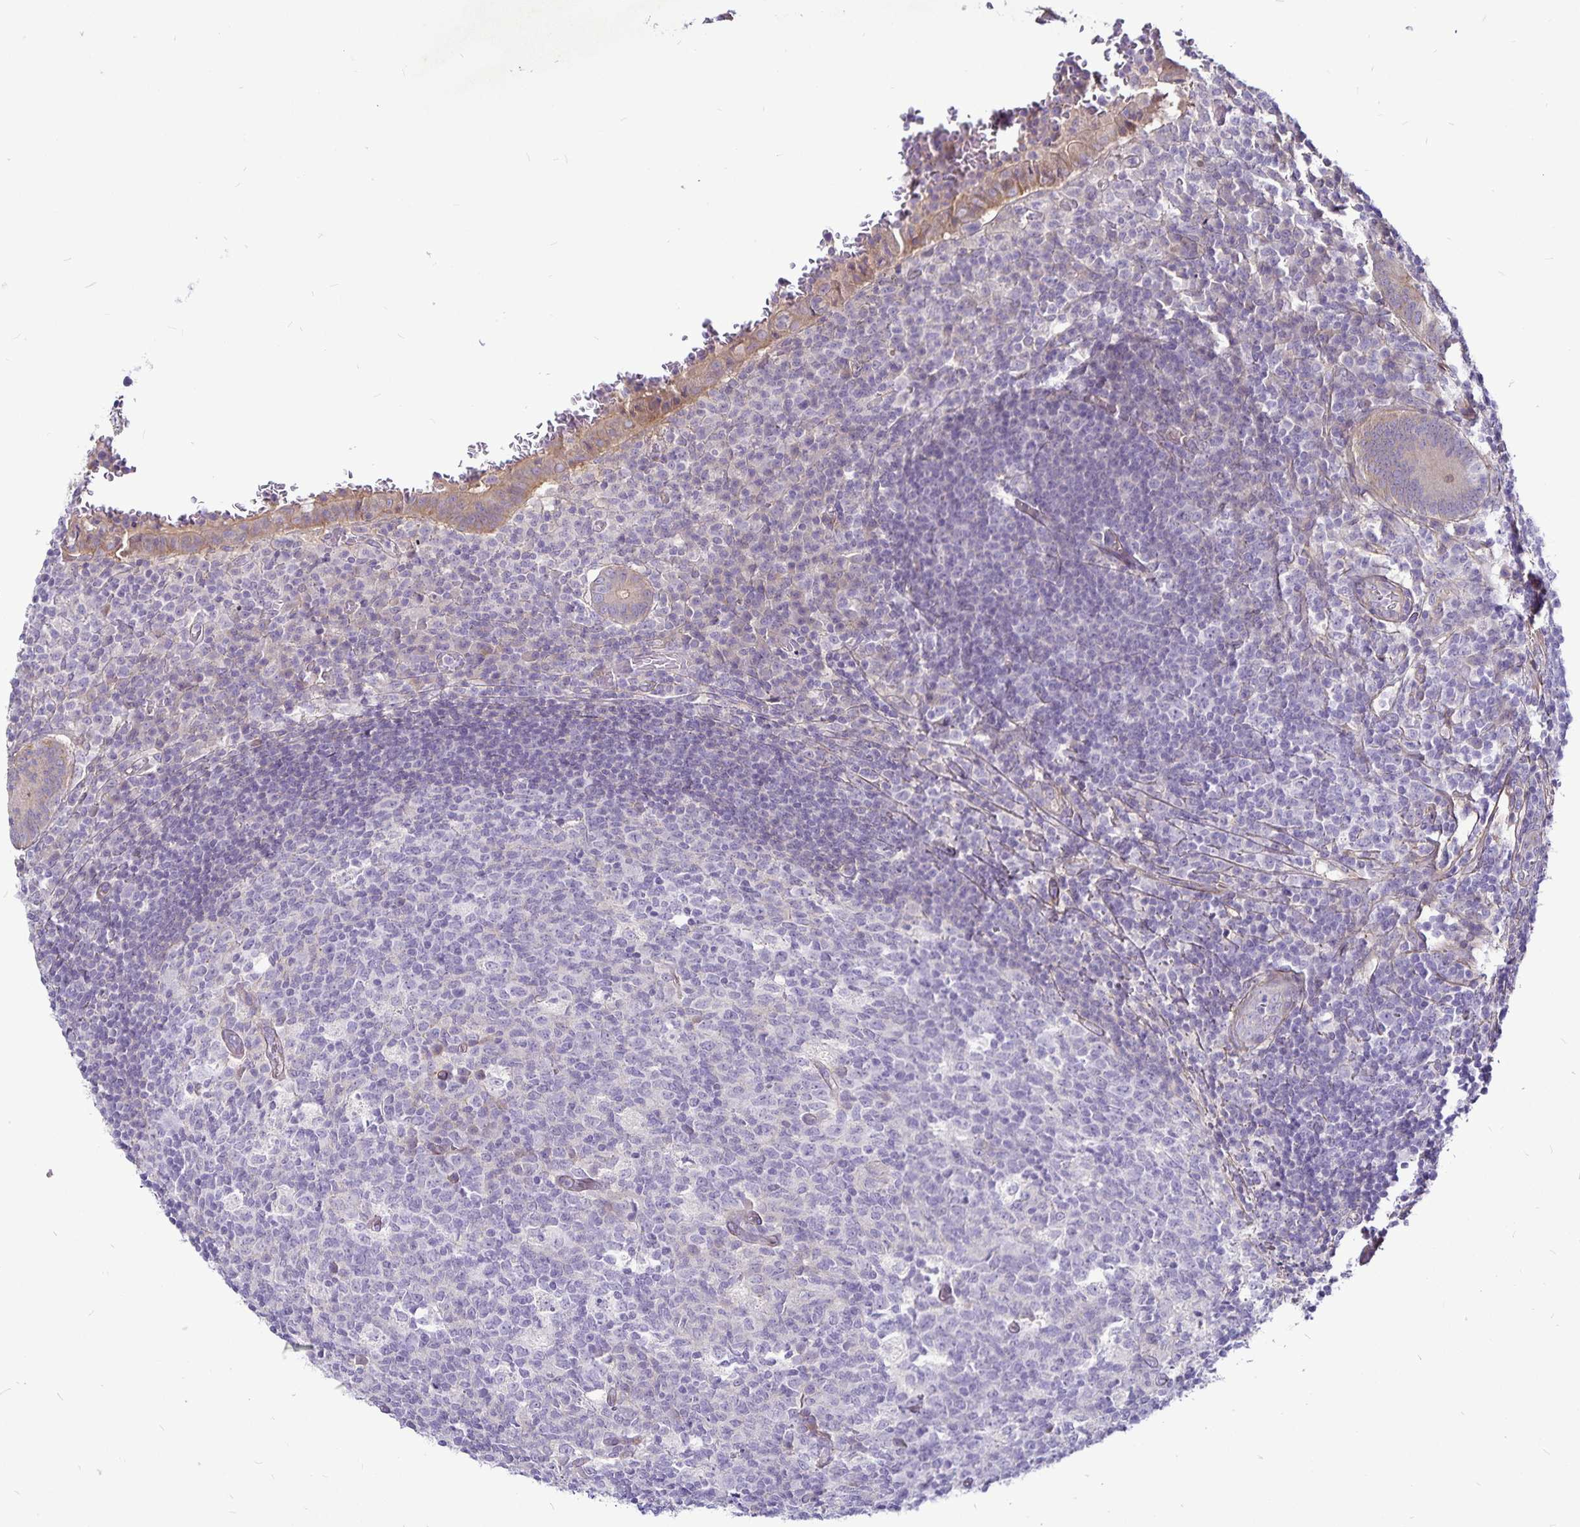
{"staining": {"intensity": "weak", "quantity": "25%-75%", "location": "cytoplasmic/membranous"}, "tissue": "appendix", "cell_type": "Glandular cells", "image_type": "normal", "snomed": [{"axis": "morphology", "description": "Normal tissue, NOS"}, {"axis": "topography", "description": "Appendix"}], "caption": "Brown immunohistochemical staining in unremarkable human appendix reveals weak cytoplasmic/membranous positivity in approximately 25%-75% of glandular cells.", "gene": "GNG12", "patient": {"sex": "male", "age": 18}}